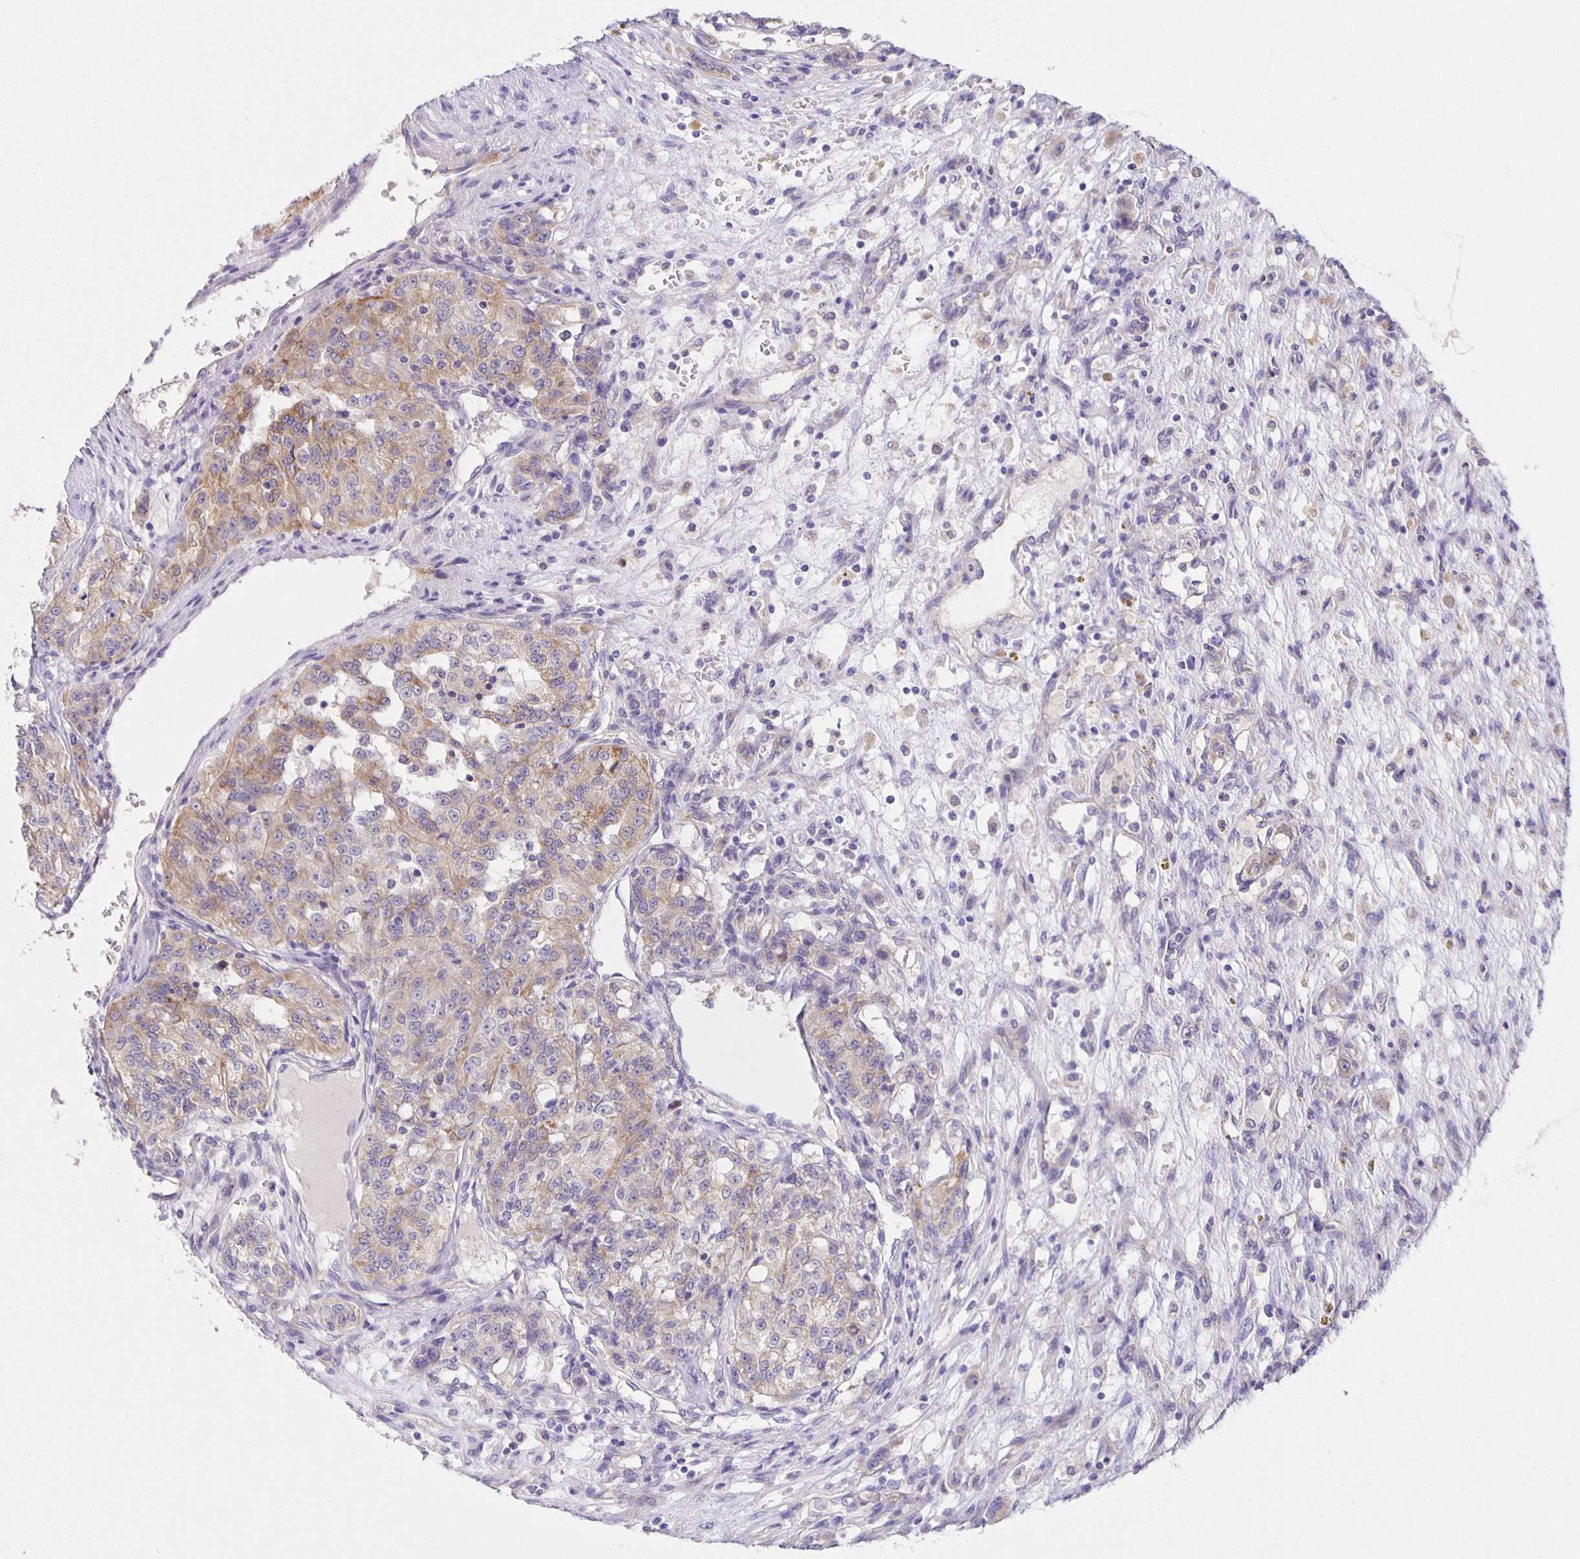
{"staining": {"intensity": "moderate", "quantity": "25%-75%", "location": "cytoplasmic/membranous"}, "tissue": "renal cancer", "cell_type": "Tumor cells", "image_type": "cancer", "snomed": [{"axis": "morphology", "description": "Adenocarcinoma, NOS"}, {"axis": "topography", "description": "Kidney"}], "caption": "Renal adenocarcinoma stained with immunohistochemistry exhibits moderate cytoplasmic/membranous expression in about 25%-75% of tumor cells.", "gene": "JMJD4", "patient": {"sex": "female", "age": 63}}